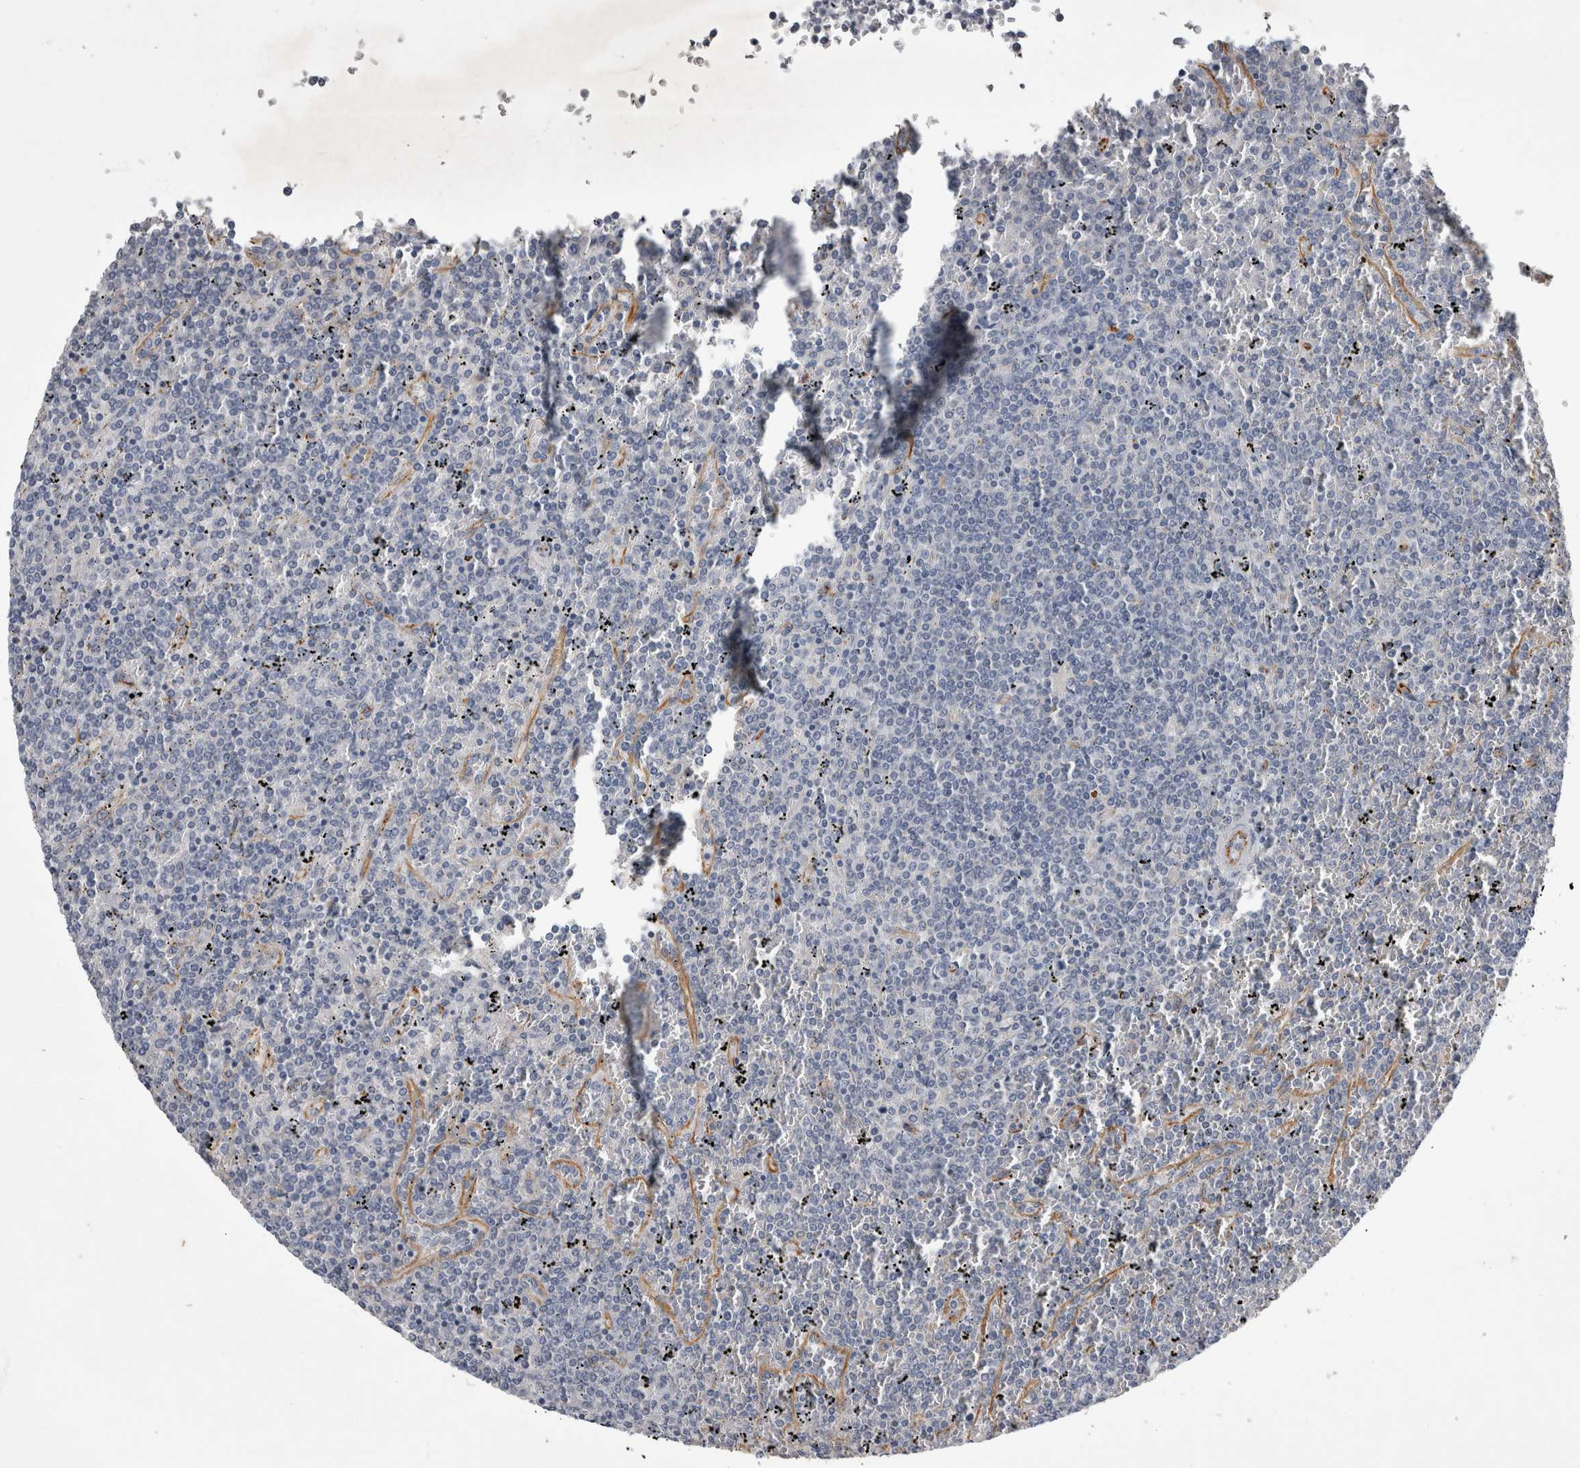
{"staining": {"intensity": "negative", "quantity": "none", "location": "none"}, "tissue": "lymphoma", "cell_type": "Tumor cells", "image_type": "cancer", "snomed": [{"axis": "morphology", "description": "Malignant lymphoma, non-Hodgkin's type, Low grade"}, {"axis": "topography", "description": "Spleen"}], "caption": "A high-resolution micrograph shows IHC staining of lymphoma, which displays no significant positivity in tumor cells.", "gene": "STRADB", "patient": {"sex": "female", "age": 19}}